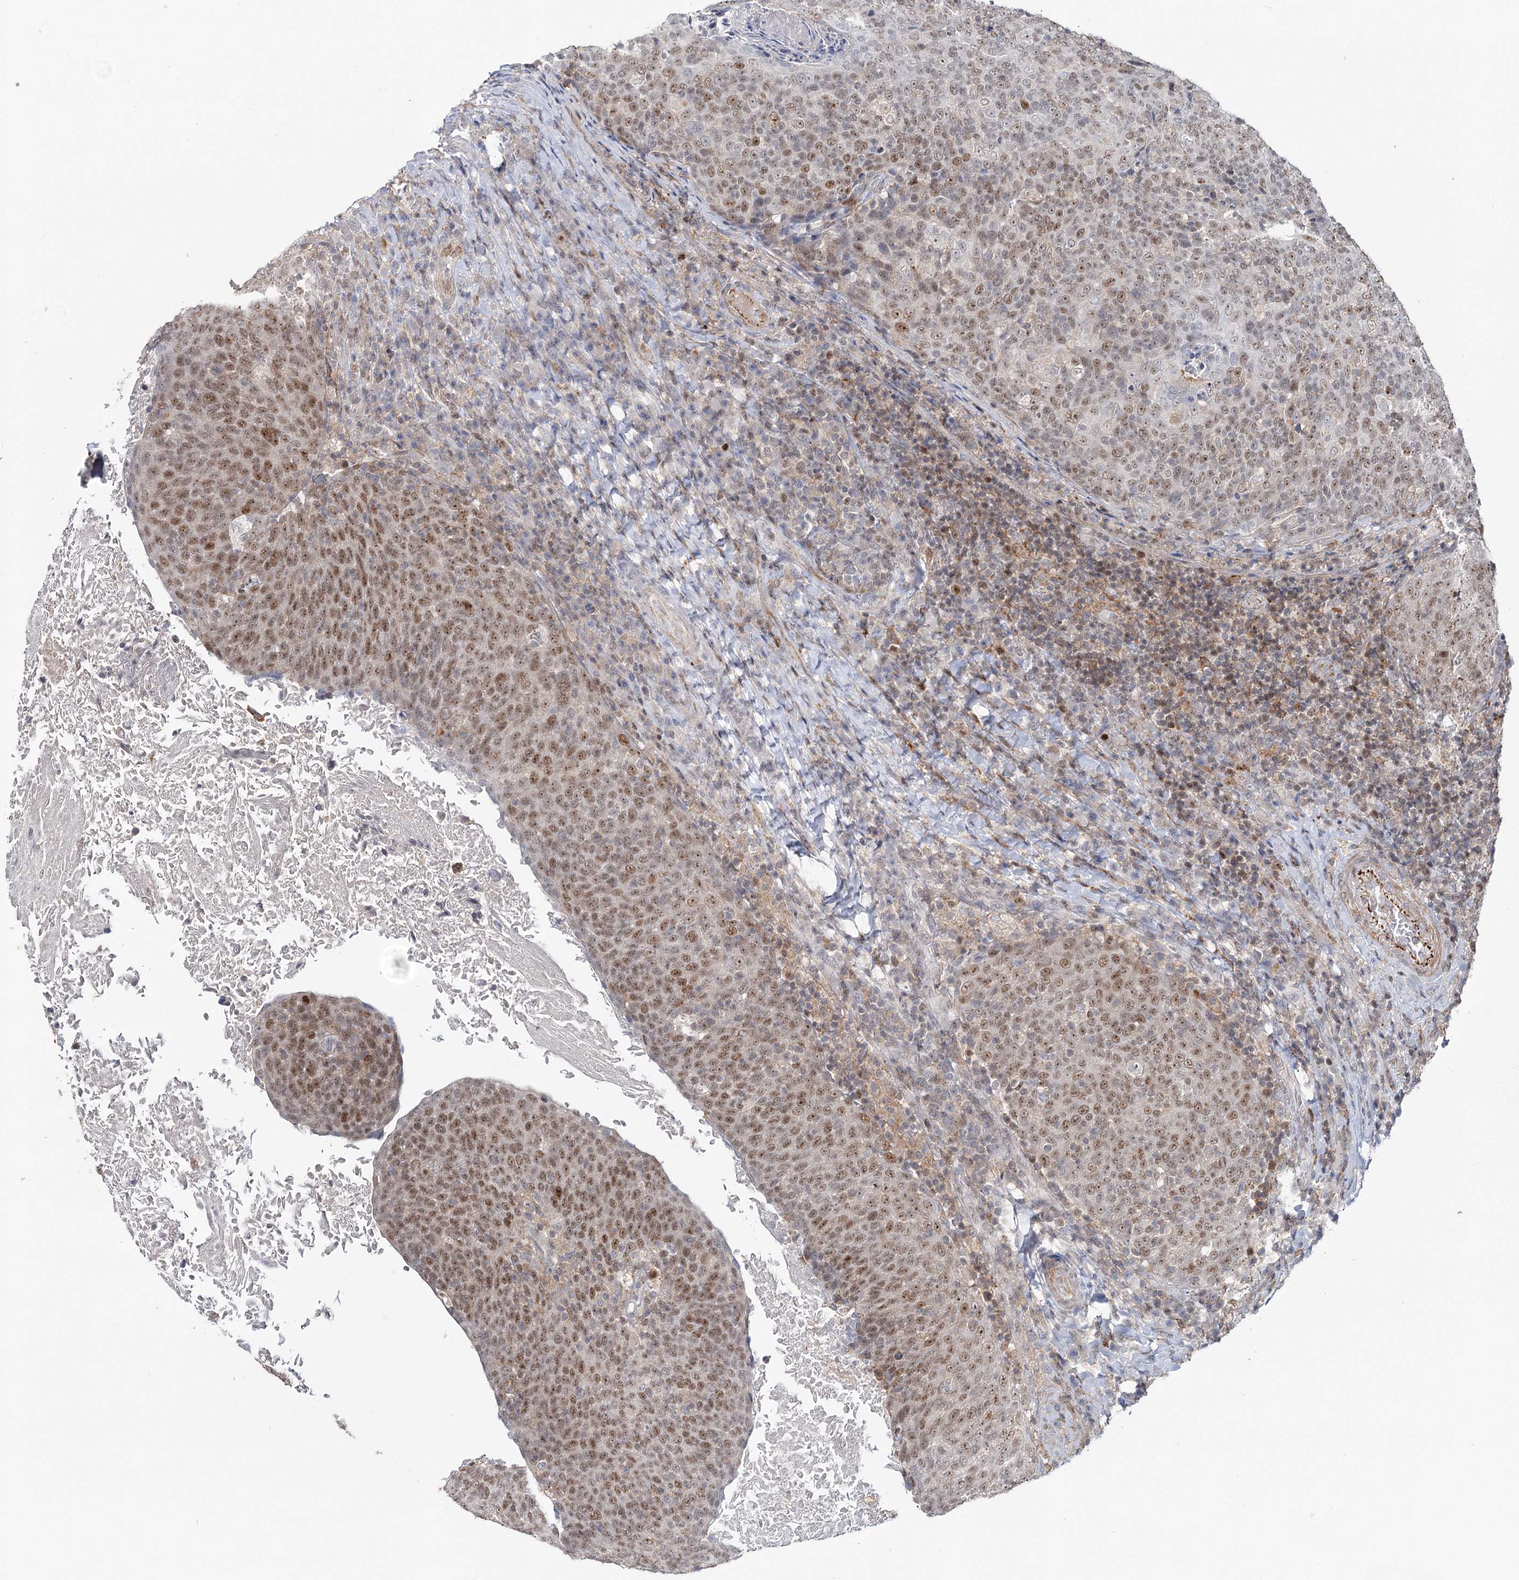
{"staining": {"intensity": "moderate", "quantity": ">75%", "location": "nuclear"}, "tissue": "head and neck cancer", "cell_type": "Tumor cells", "image_type": "cancer", "snomed": [{"axis": "morphology", "description": "Squamous cell carcinoma, NOS"}, {"axis": "morphology", "description": "Squamous cell carcinoma, metastatic, NOS"}, {"axis": "topography", "description": "Lymph node"}, {"axis": "topography", "description": "Head-Neck"}], "caption": "High-power microscopy captured an immunohistochemistry (IHC) photomicrograph of head and neck cancer (squamous cell carcinoma), revealing moderate nuclear expression in approximately >75% of tumor cells. (DAB IHC, brown staining for protein, blue staining for nuclei).", "gene": "ZC3H8", "patient": {"sex": "male", "age": 62}}